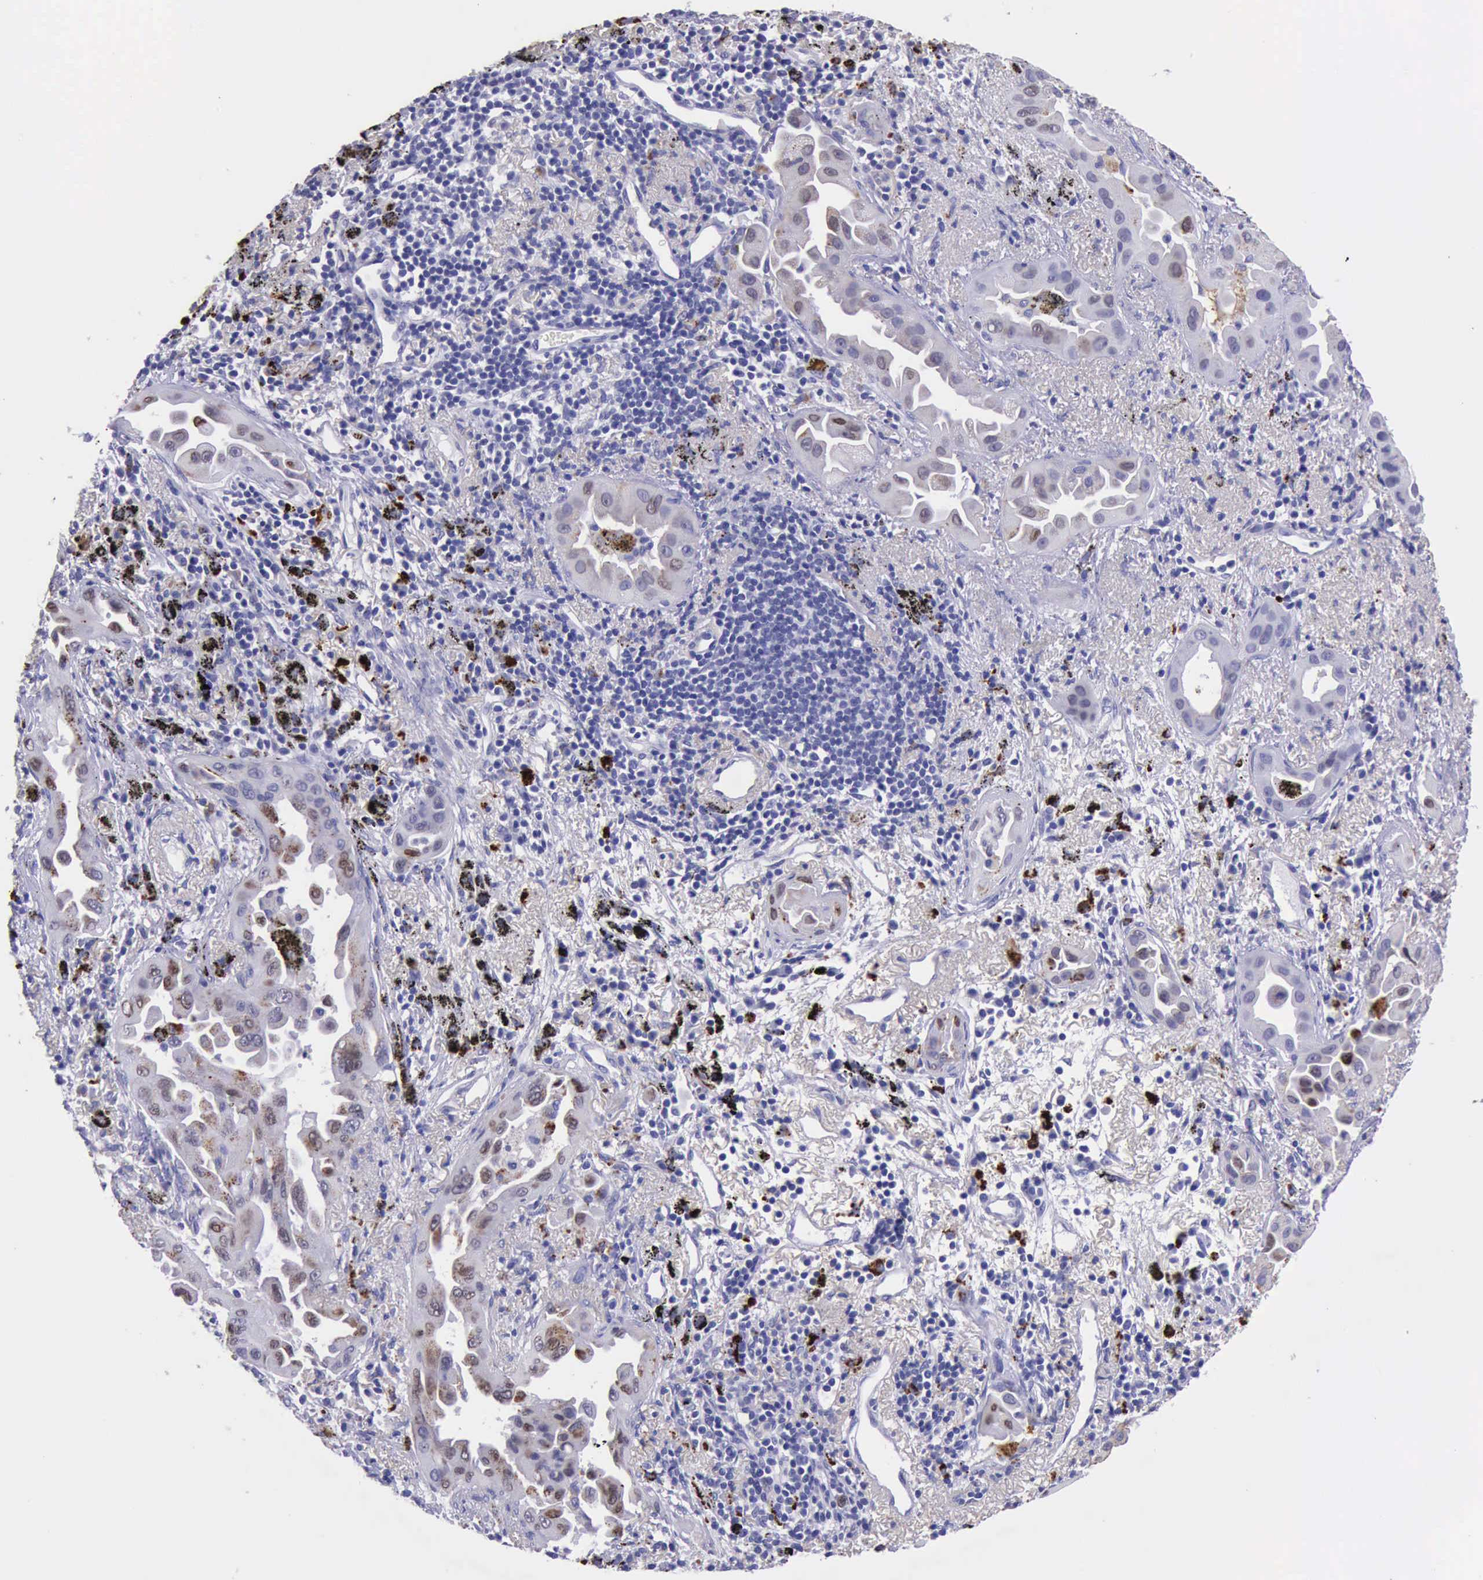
{"staining": {"intensity": "weak", "quantity": "25%-75%", "location": "cytoplasmic/membranous,nuclear"}, "tissue": "lung cancer", "cell_type": "Tumor cells", "image_type": "cancer", "snomed": [{"axis": "morphology", "description": "Adenocarcinoma, NOS"}, {"axis": "topography", "description": "Lung"}], "caption": "Lung adenocarcinoma stained with immunohistochemistry (IHC) reveals weak cytoplasmic/membranous and nuclear expression in approximately 25%-75% of tumor cells.", "gene": "GLA", "patient": {"sex": "male", "age": 68}}